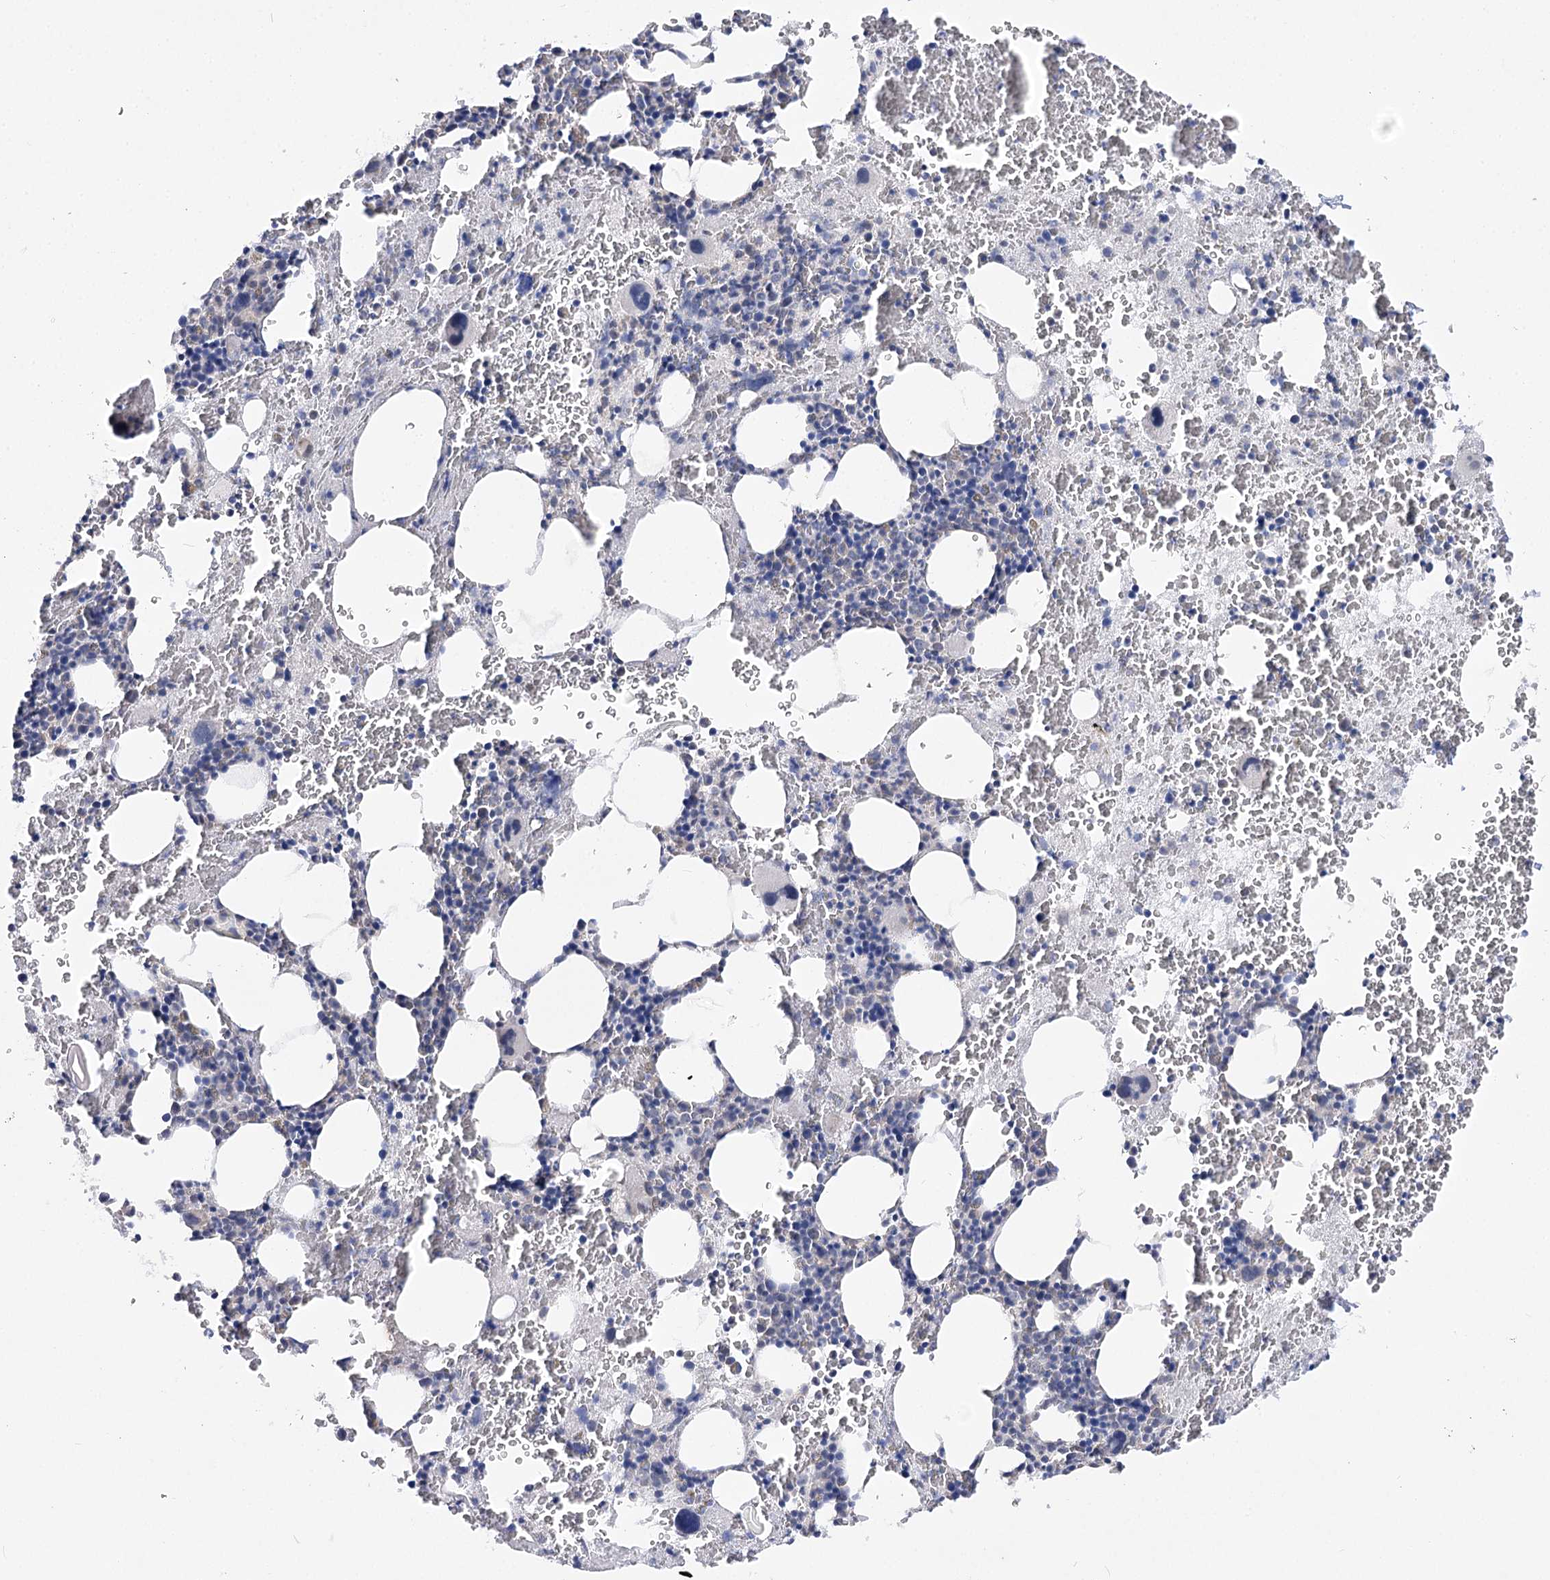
{"staining": {"intensity": "negative", "quantity": "none", "location": "none"}, "tissue": "bone marrow", "cell_type": "Hematopoietic cells", "image_type": "normal", "snomed": [{"axis": "morphology", "description": "Normal tissue, NOS"}, {"axis": "topography", "description": "Bone marrow"}], "caption": "High magnification brightfield microscopy of normal bone marrow stained with DAB (brown) and counterstained with hematoxylin (blue): hematopoietic cells show no significant positivity. (DAB (3,3'-diaminobenzidine) immunohistochemistry (IHC) with hematoxylin counter stain).", "gene": "ATP10B", "patient": {"sex": "male", "age": 36}}